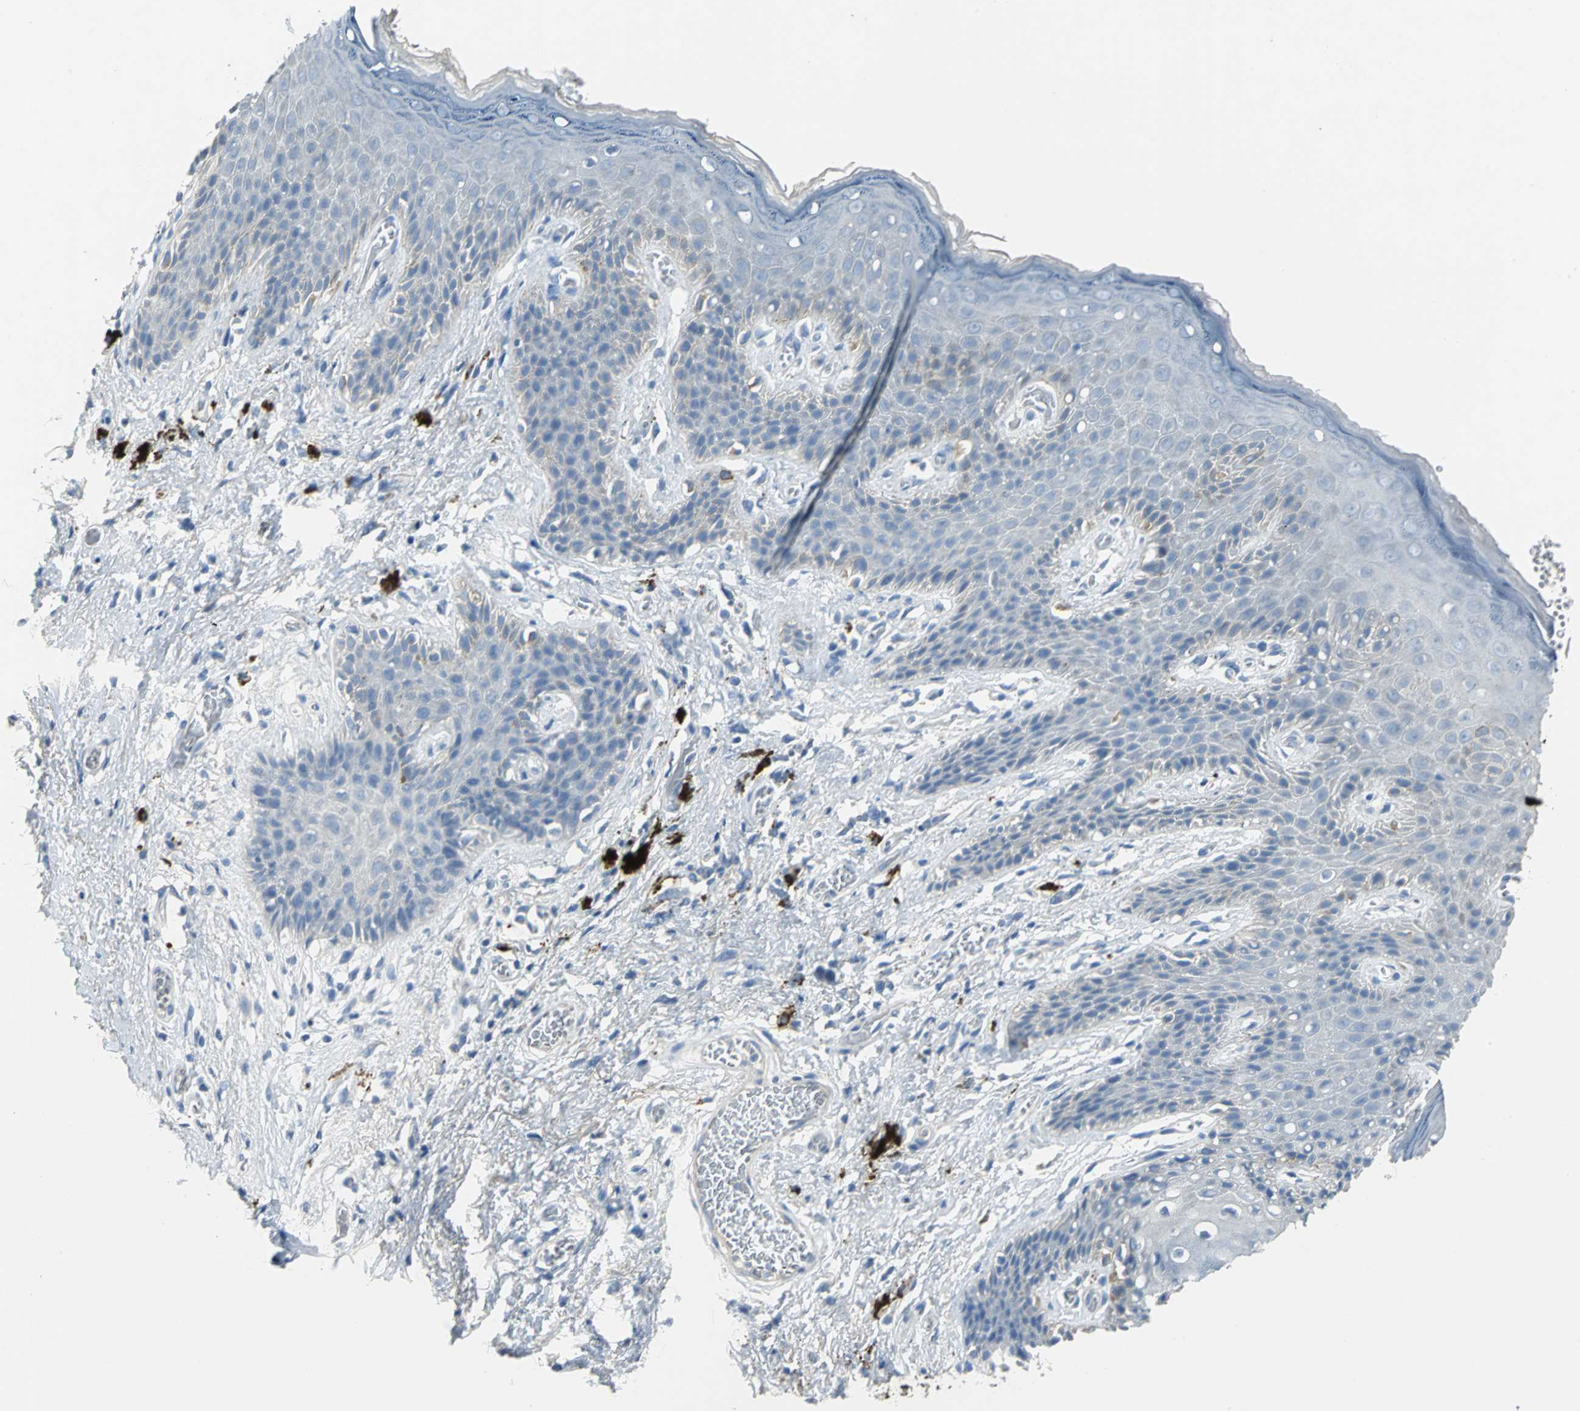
{"staining": {"intensity": "negative", "quantity": "none", "location": "none"}, "tissue": "skin", "cell_type": "Epidermal cells", "image_type": "normal", "snomed": [{"axis": "morphology", "description": "Normal tissue, NOS"}, {"axis": "topography", "description": "Anal"}], "caption": "Immunohistochemistry of benign skin displays no expression in epidermal cells. Nuclei are stained in blue.", "gene": "PTGDS", "patient": {"sex": "female", "age": 46}}